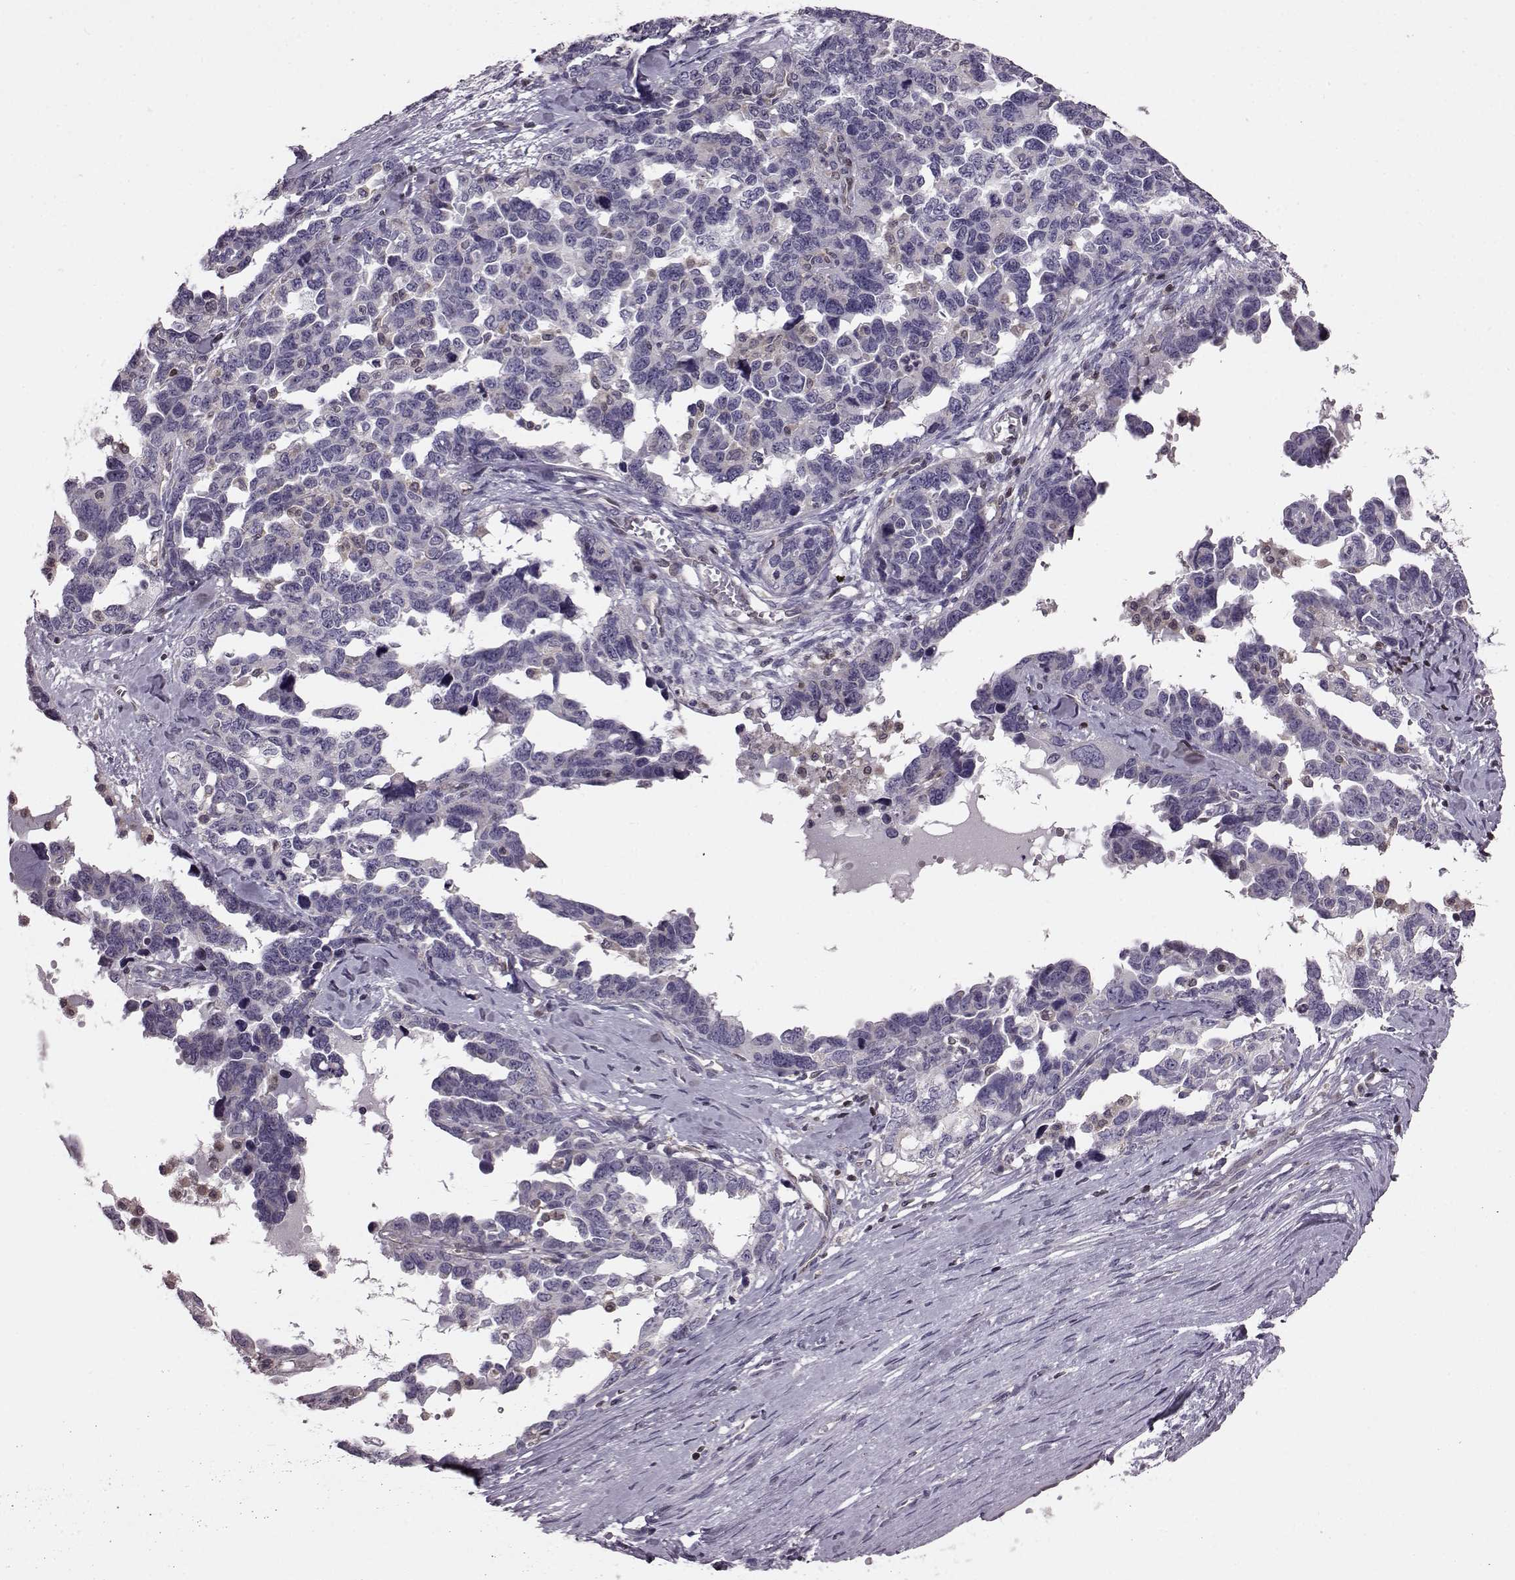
{"staining": {"intensity": "negative", "quantity": "none", "location": "none"}, "tissue": "ovarian cancer", "cell_type": "Tumor cells", "image_type": "cancer", "snomed": [{"axis": "morphology", "description": "Cystadenocarcinoma, serous, NOS"}, {"axis": "topography", "description": "Ovary"}], "caption": "This is a histopathology image of IHC staining of ovarian cancer (serous cystadenocarcinoma), which shows no expression in tumor cells. (Brightfield microscopy of DAB immunohistochemistry (IHC) at high magnification).", "gene": "CDC42SE1", "patient": {"sex": "female", "age": 69}}